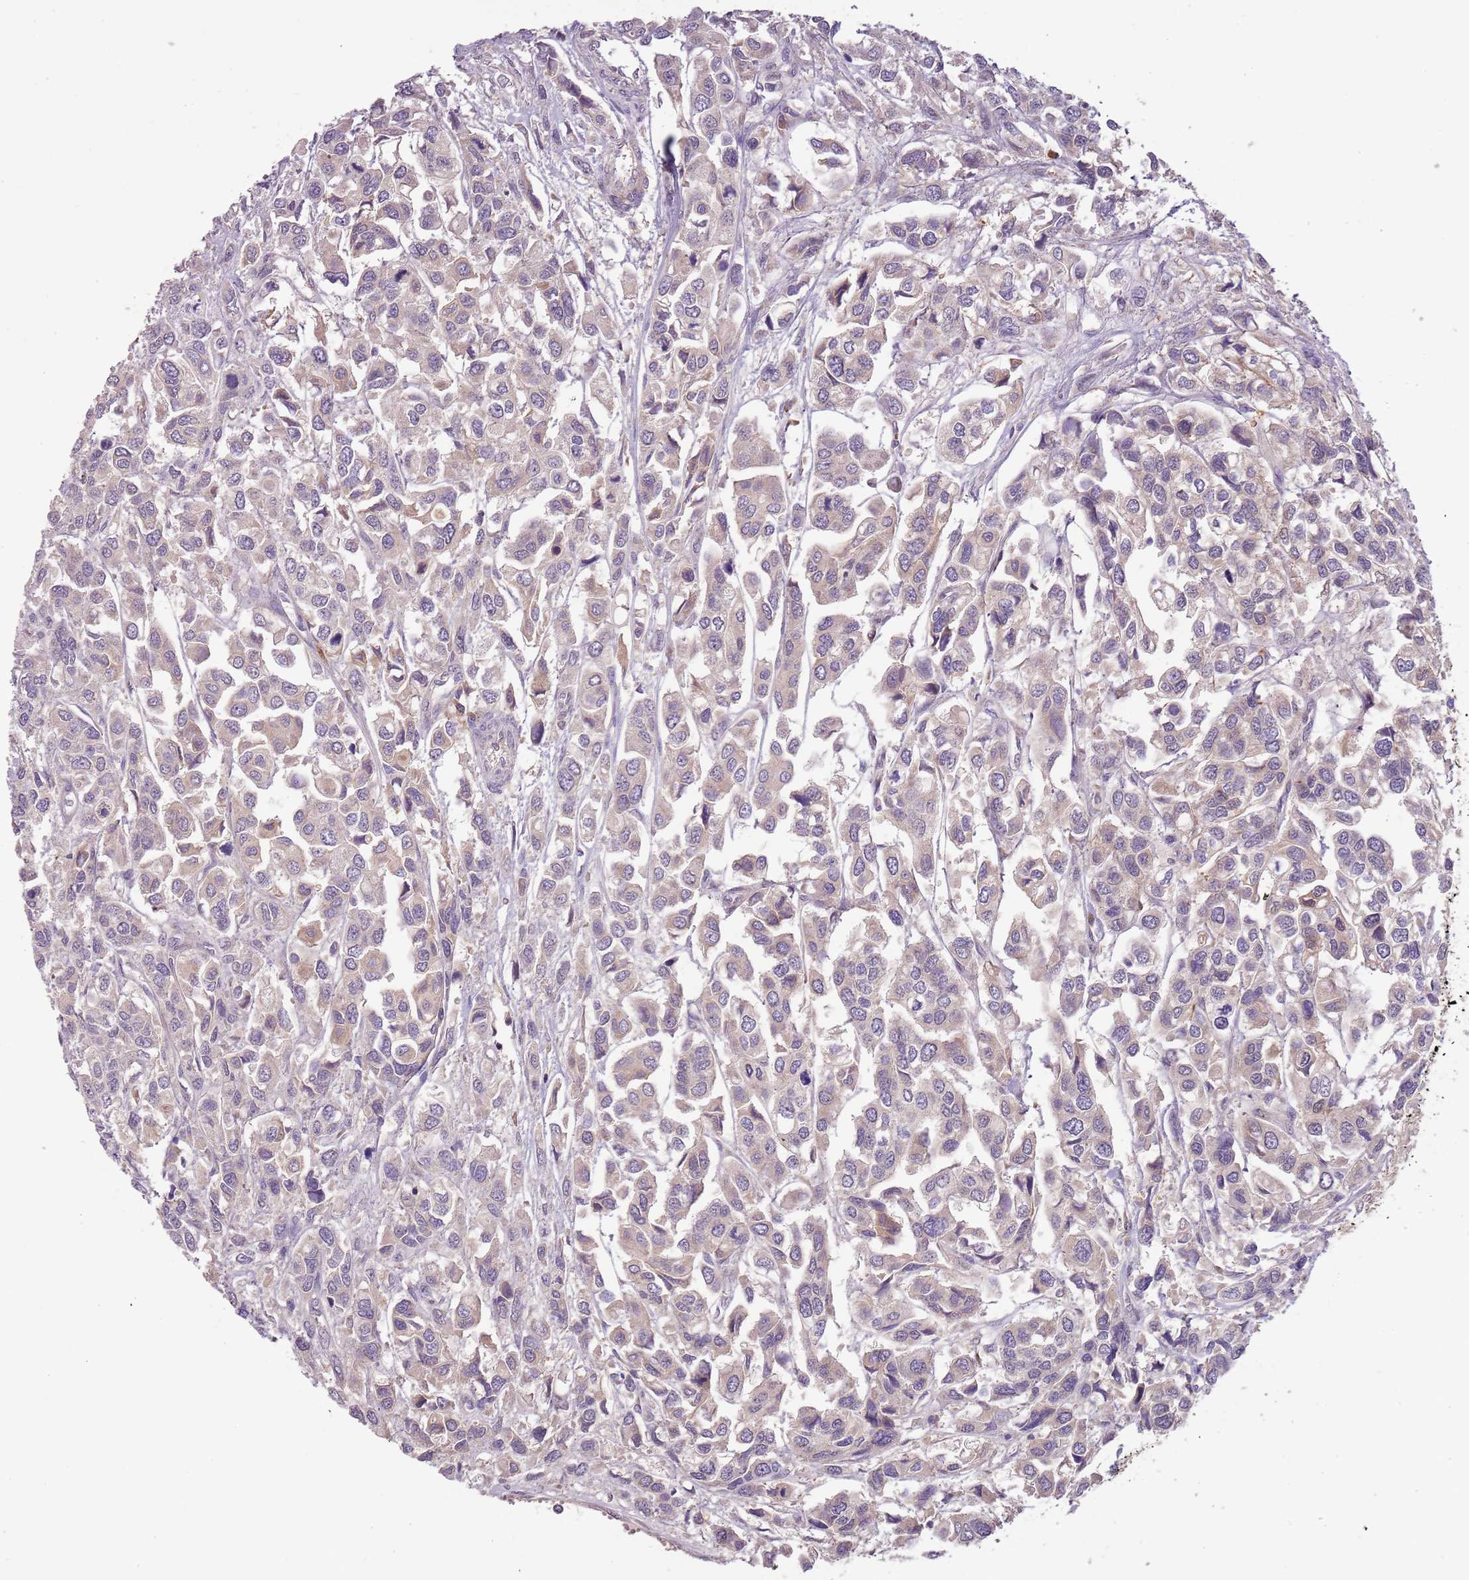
{"staining": {"intensity": "weak", "quantity": "<25%", "location": "cytoplasmic/membranous"}, "tissue": "urothelial cancer", "cell_type": "Tumor cells", "image_type": "cancer", "snomed": [{"axis": "morphology", "description": "Urothelial carcinoma, High grade"}, {"axis": "topography", "description": "Urinary bladder"}], "caption": "A high-resolution histopathology image shows immunohistochemistry (IHC) staining of urothelial carcinoma (high-grade), which exhibits no significant staining in tumor cells. (Stains: DAB (3,3'-diaminobenzidine) immunohistochemistry with hematoxylin counter stain, Microscopy: brightfield microscopy at high magnification).", "gene": "FECH", "patient": {"sex": "male", "age": 67}}